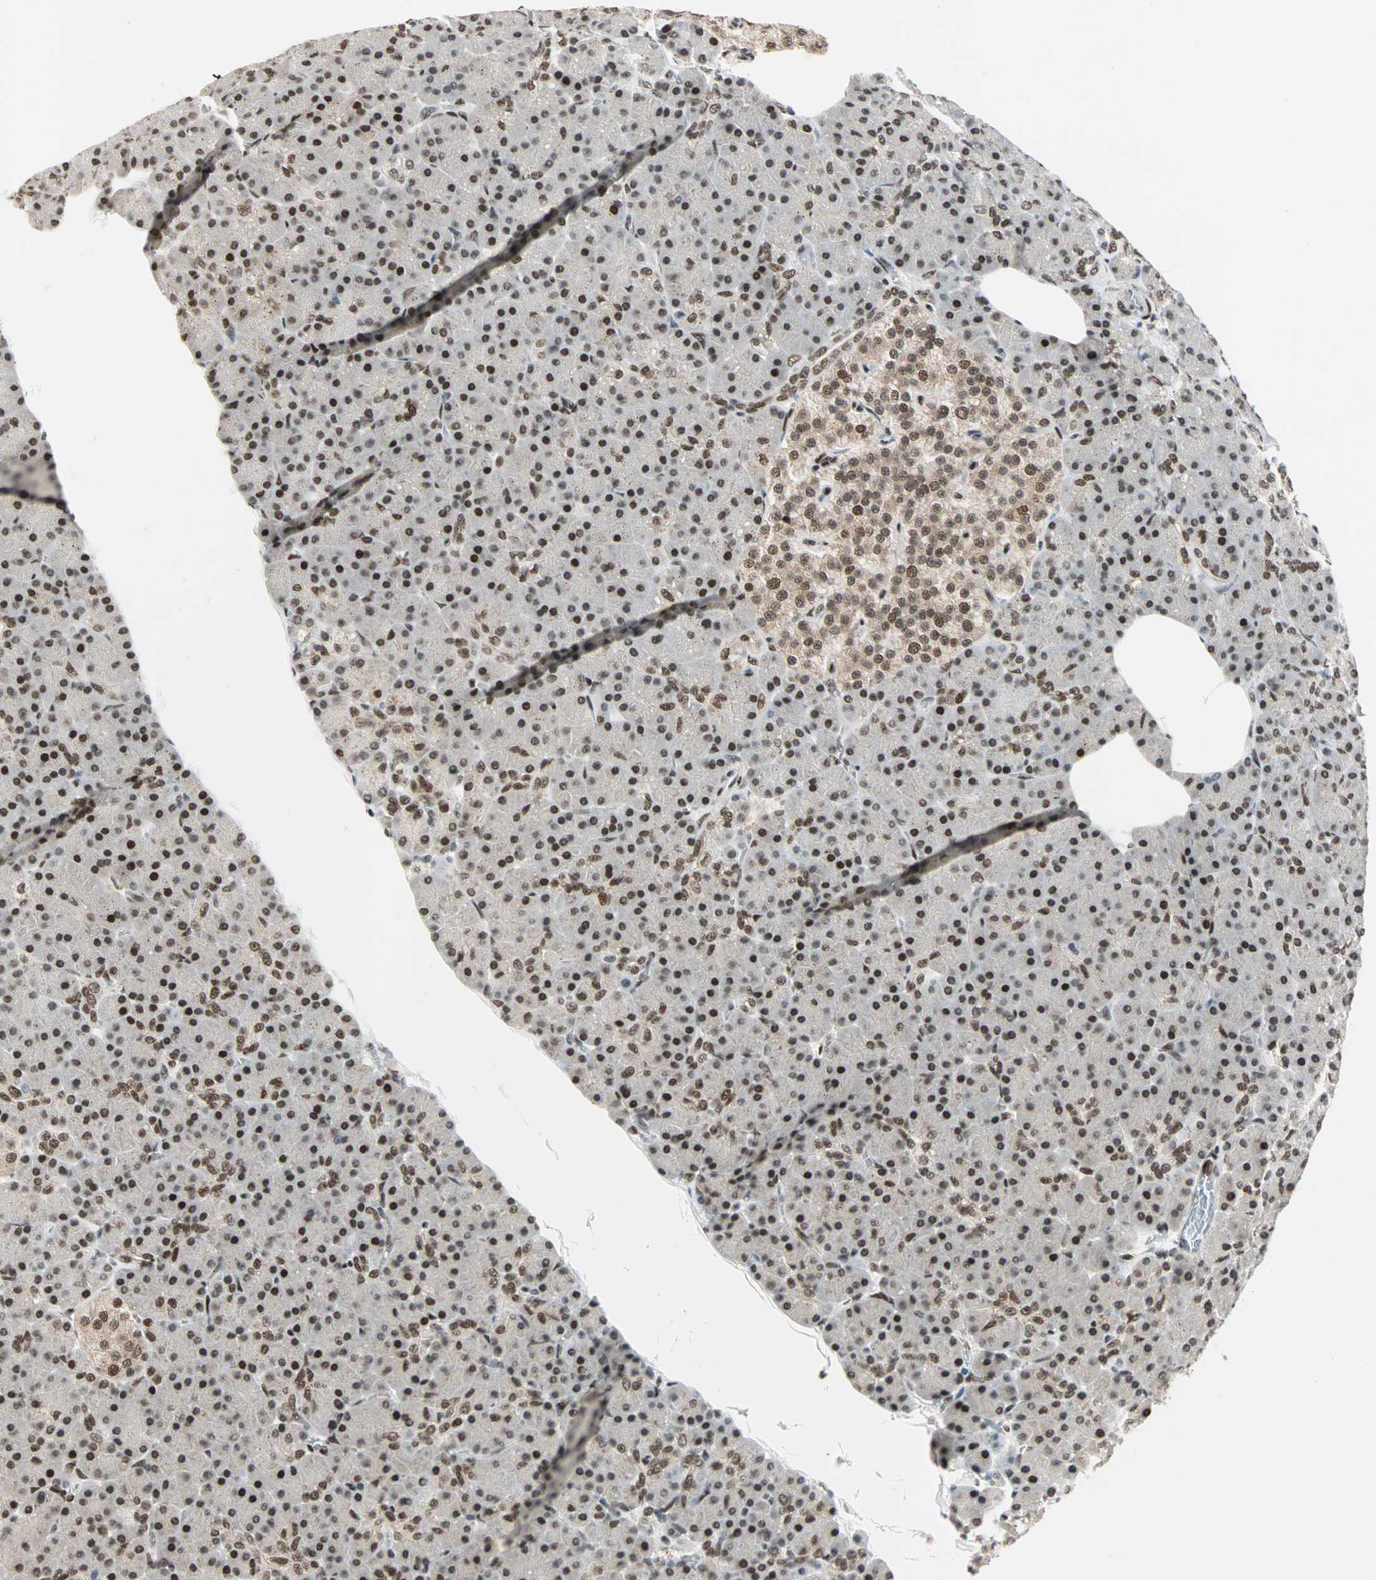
{"staining": {"intensity": "strong", "quantity": ">75%", "location": "nuclear"}, "tissue": "pancreas", "cell_type": "Exocrine glandular cells", "image_type": "normal", "snomed": [{"axis": "morphology", "description": "Normal tissue, NOS"}, {"axis": "topography", "description": "Pancreas"}], "caption": "An immunohistochemistry photomicrograph of normal tissue is shown. Protein staining in brown shows strong nuclear positivity in pancreas within exocrine glandular cells.", "gene": "BLM", "patient": {"sex": "female", "age": 43}}